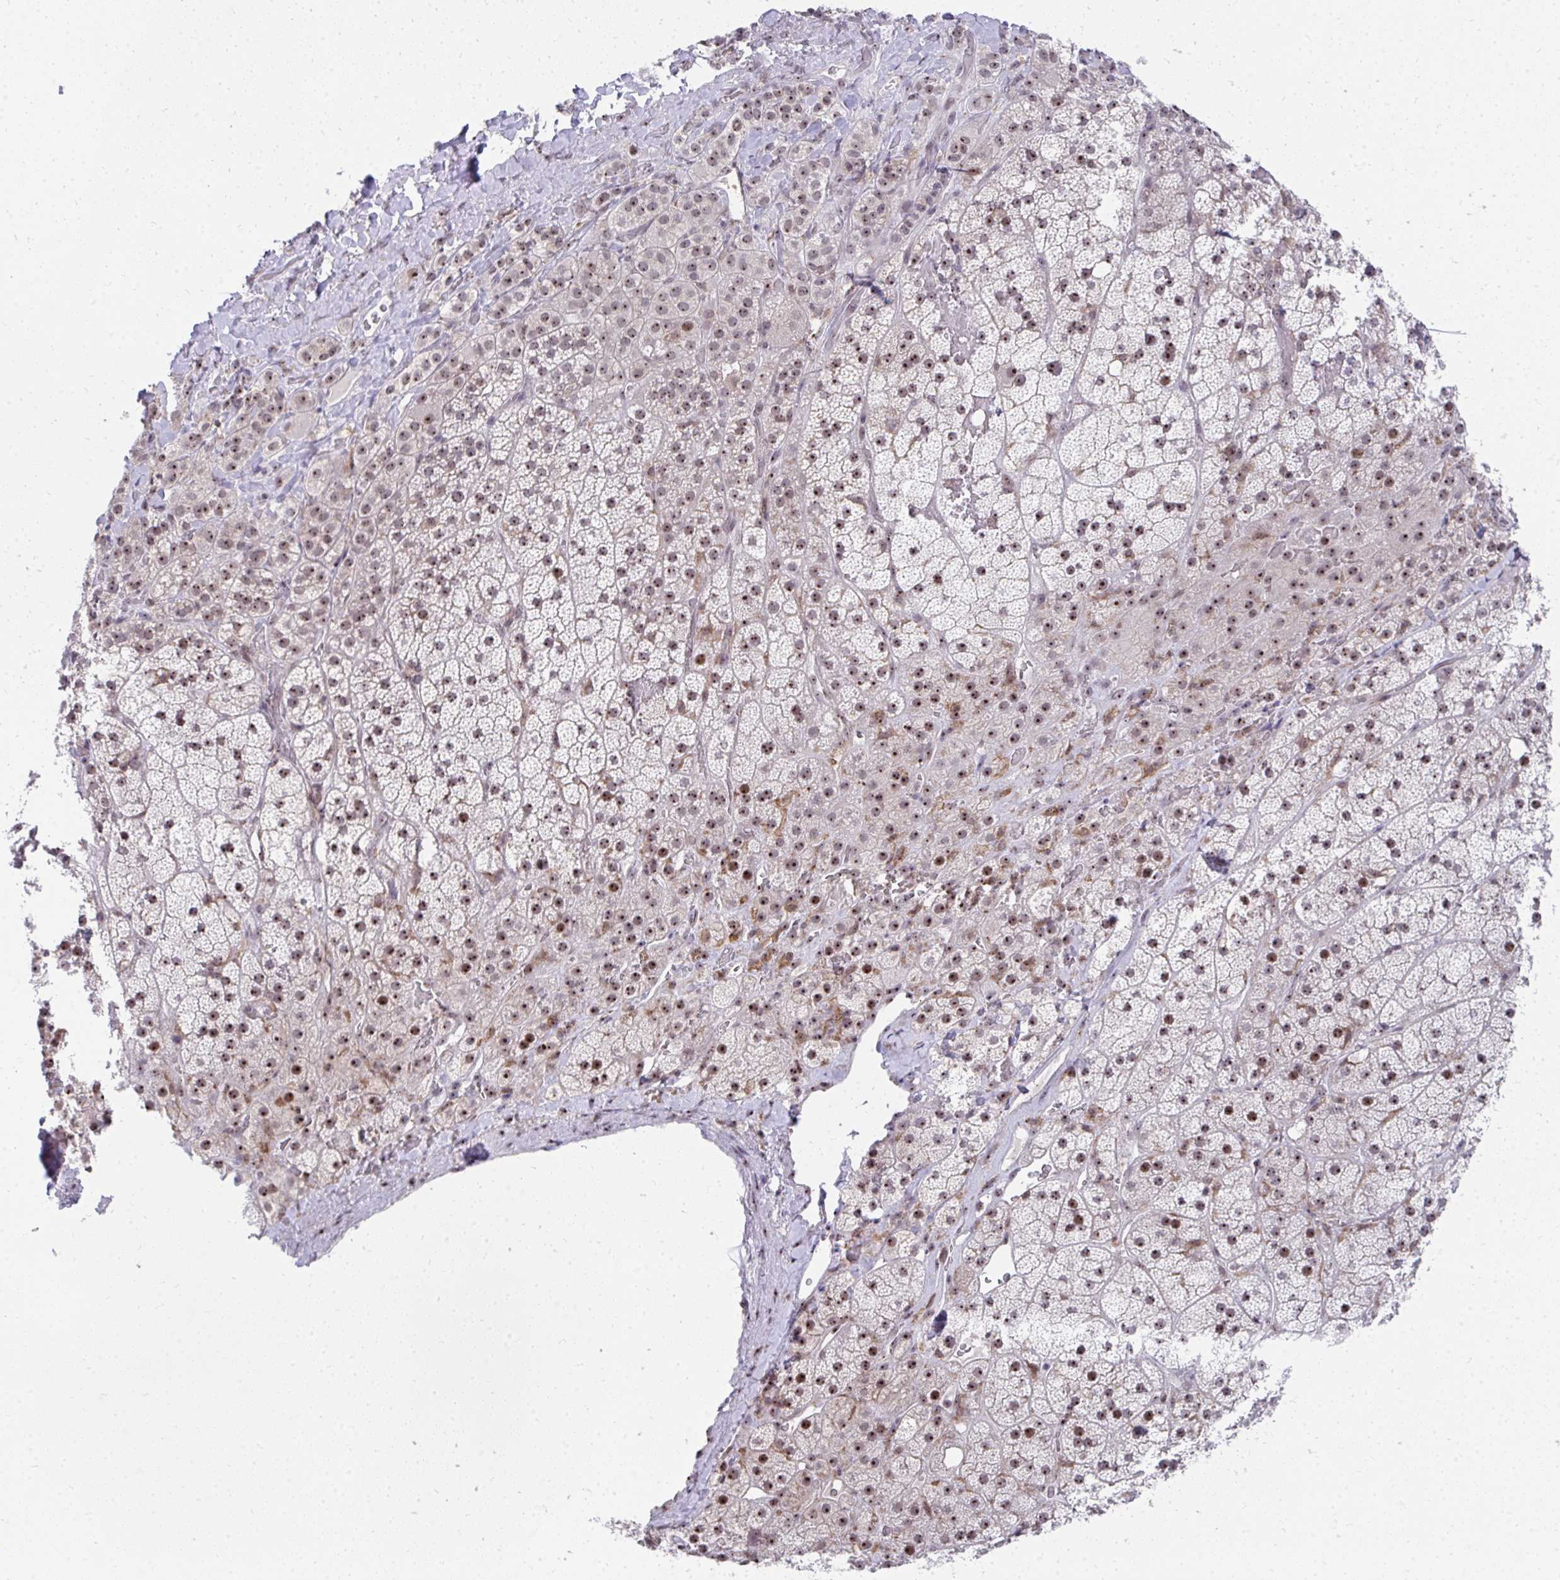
{"staining": {"intensity": "moderate", "quantity": "25%-75%", "location": "nuclear"}, "tissue": "adrenal gland", "cell_type": "Glandular cells", "image_type": "normal", "snomed": [{"axis": "morphology", "description": "Normal tissue, NOS"}, {"axis": "topography", "description": "Adrenal gland"}], "caption": "A micrograph of human adrenal gland stained for a protein reveals moderate nuclear brown staining in glandular cells. The staining is performed using DAB (3,3'-diaminobenzidine) brown chromogen to label protein expression. The nuclei are counter-stained blue using hematoxylin.", "gene": "HIRA", "patient": {"sex": "male", "age": 57}}